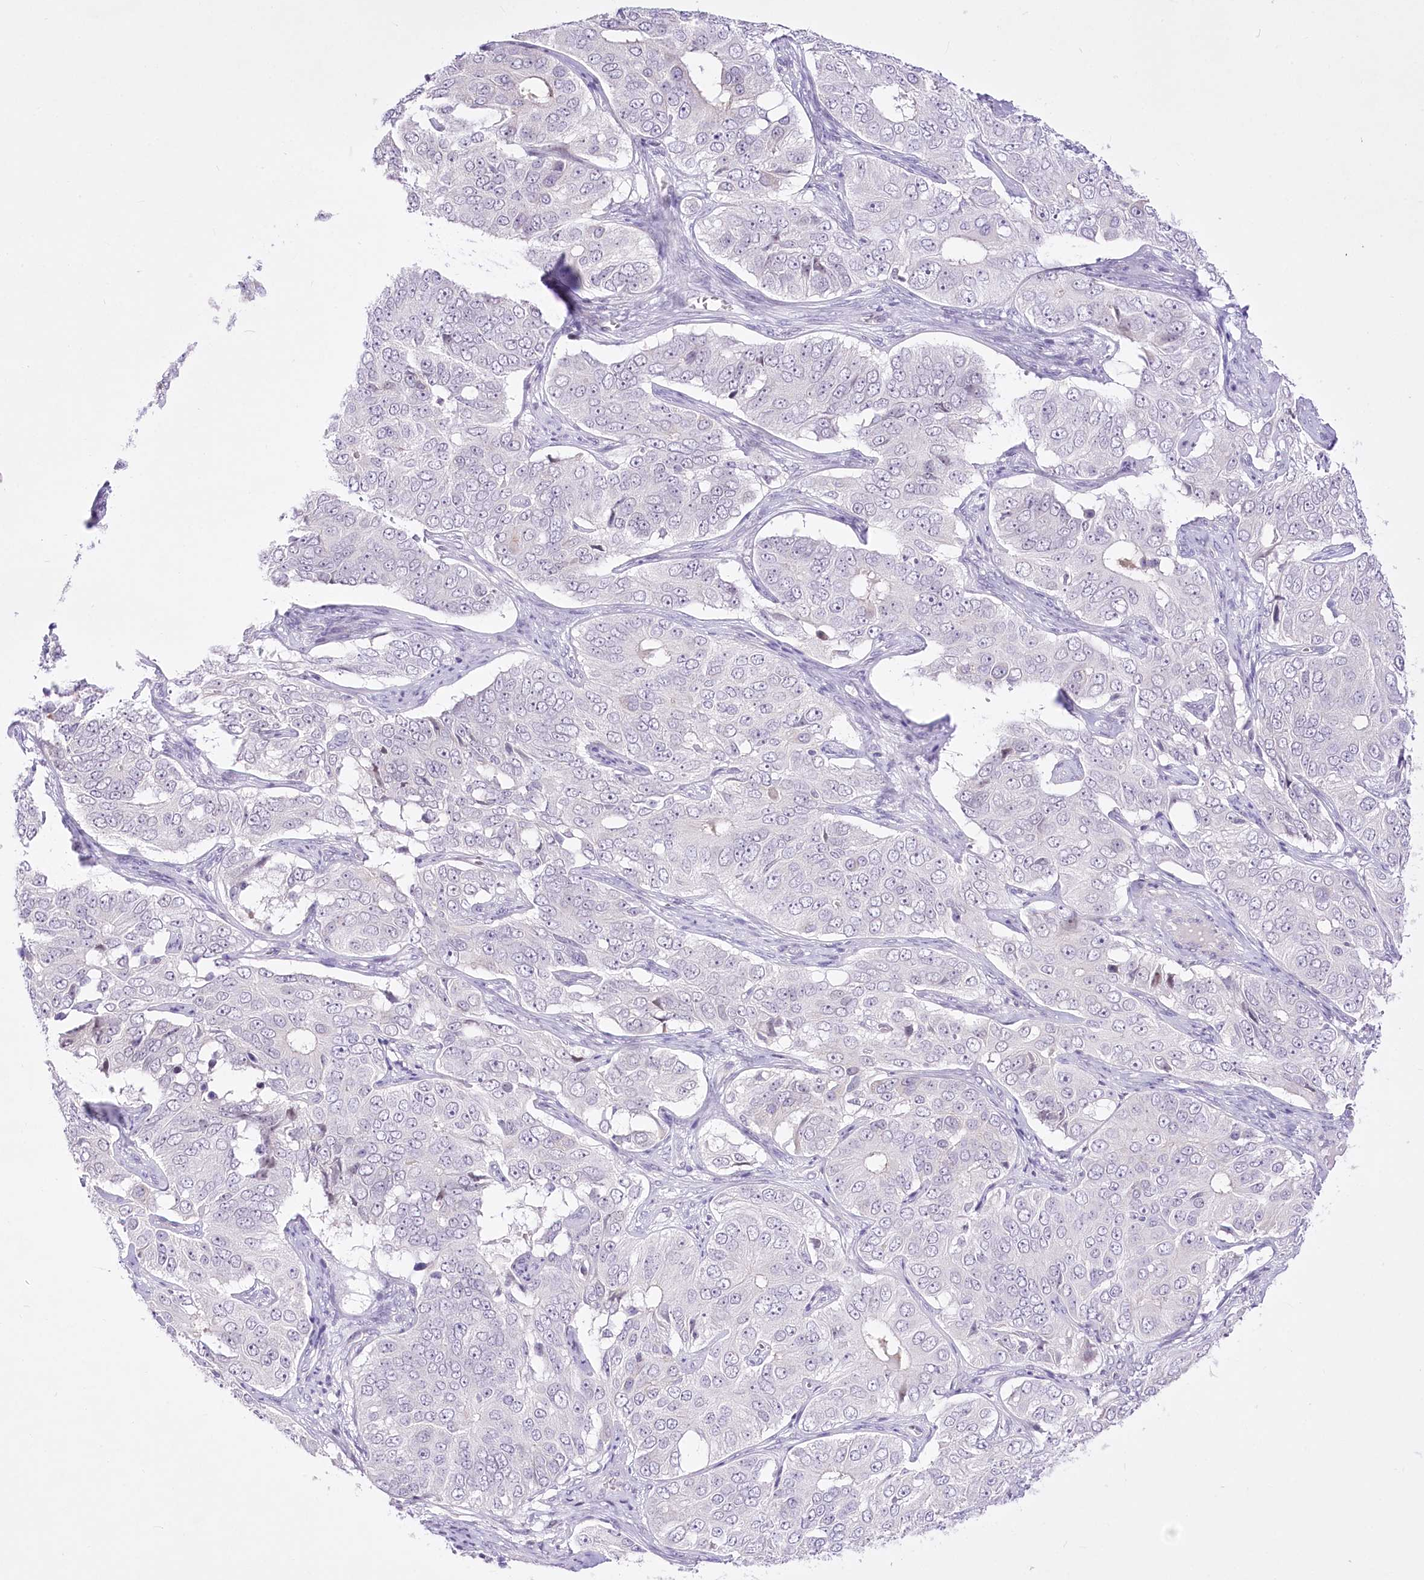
{"staining": {"intensity": "negative", "quantity": "none", "location": "none"}, "tissue": "ovarian cancer", "cell_type": "Tumor cells", "image_type": "cancer", "snomed": [{"axis": "morphology", "description": "Carcinoma, endometroid"}, {"axis": "topography", "description": "Ovary"}], "caption": "Tumor cells are negative for protein expression in human ovarian cancer. (DAB immunohistochemistry, high magnification).", "gene": "BEND7", "patient": {"sex": "female", "age": 51}}